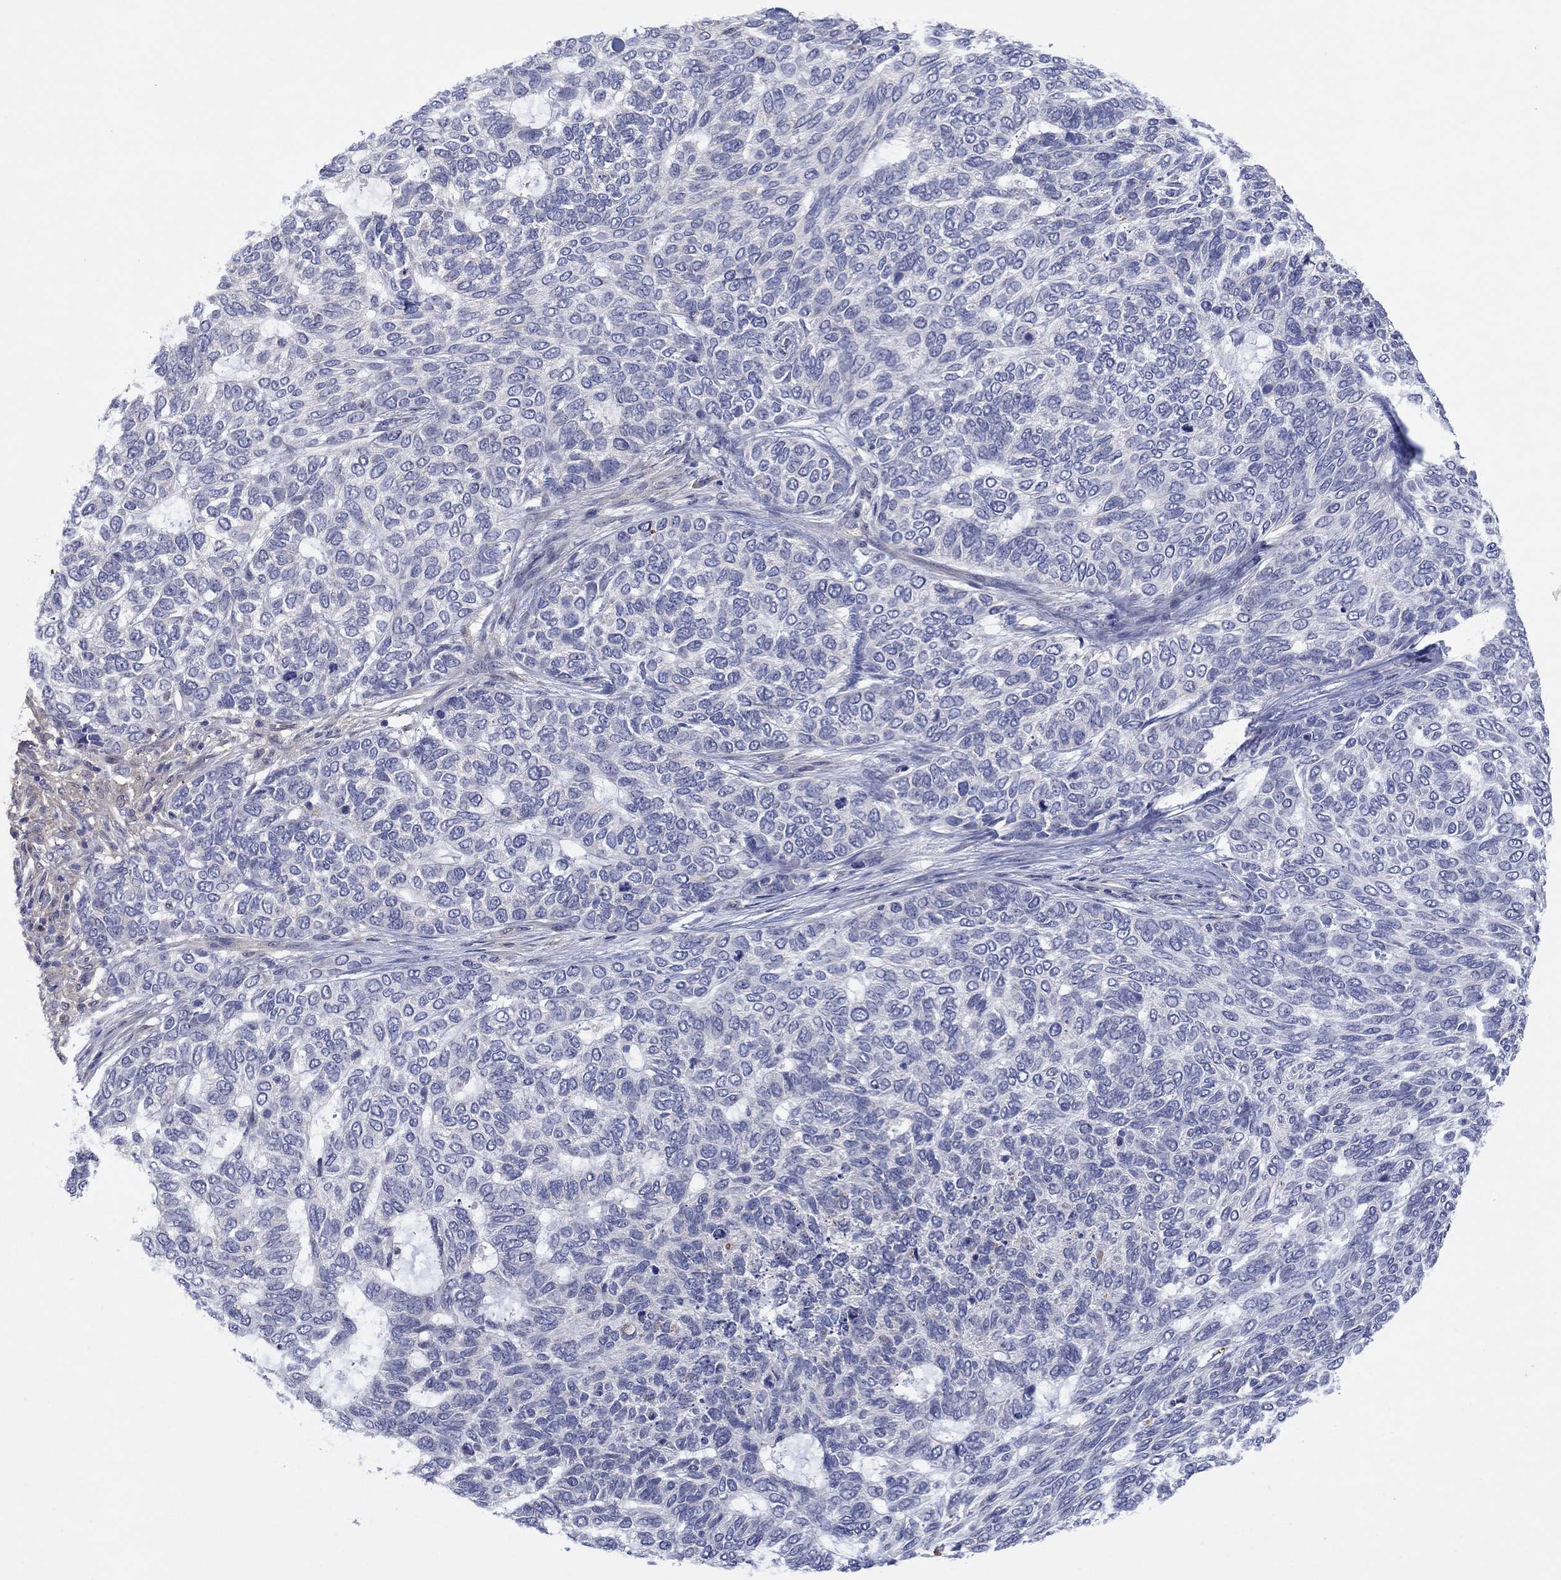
{"staining": {"intensity": "negative", "quantity": "none", "location": "none"}, "tissue": "skin cancer", "cell_type": "Tumor cells", "image_type": "cancer", "snomed": [{"axis": "morphology", "description": "Basal cell carcinoma"}, {"axis": "topography", "description": "Skin"}], "caption": "Tumor cells show no significant protein expression in skin cancer.", "gene": "PLCL2", "patient": {"sex": "female", "age": 65}}